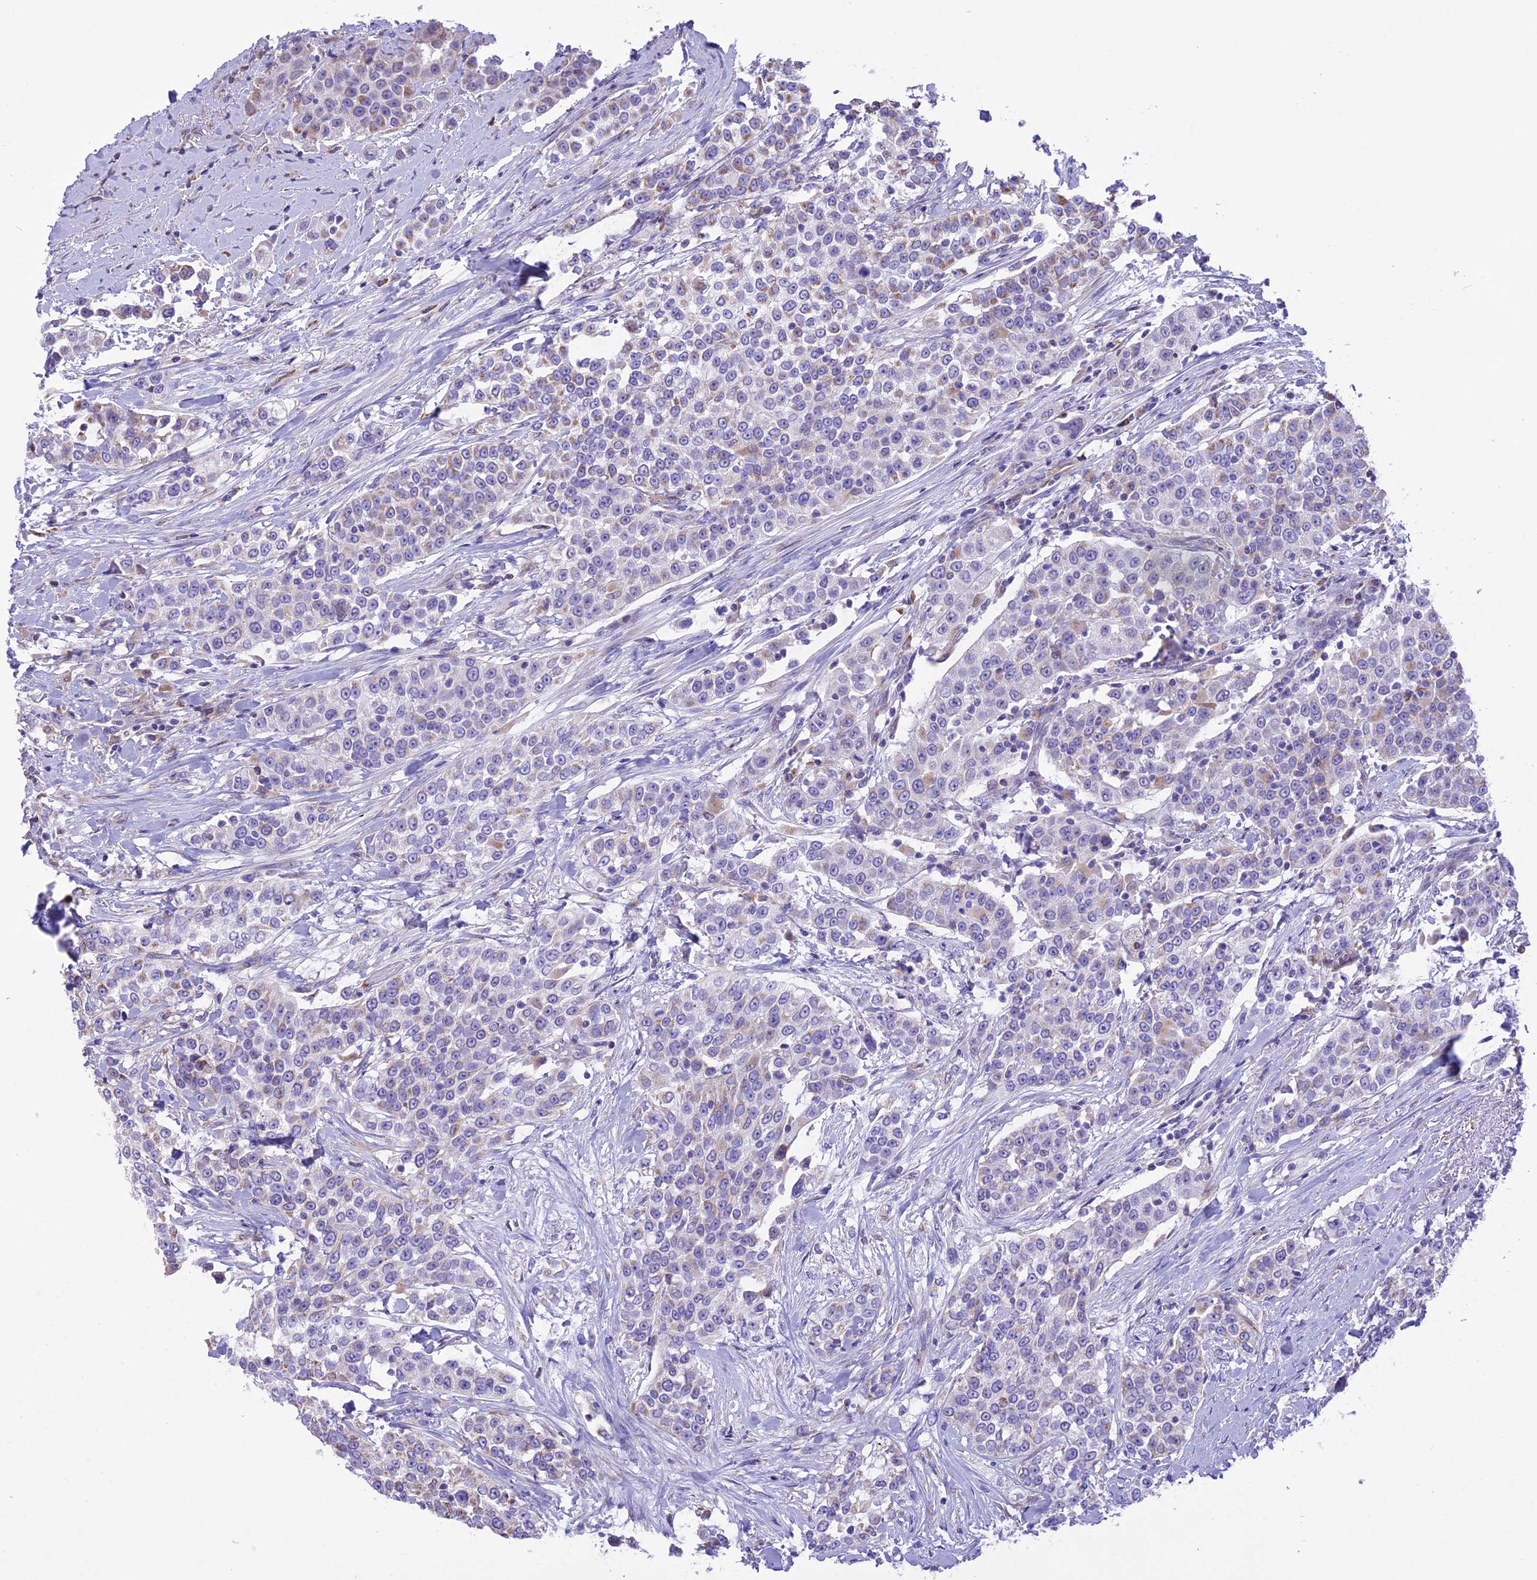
{"staining": {"intensity": "weak", "quantity": "<25%", "location": "cytoplasmic/membranous"}, "tissue": "urothelial cancer", "cell_type": "Tumor cells", "image_type": "cancer", "snomed": [{"axis": "morphology", "description": "Urothelial carcinoma, High grade"}, {"axis": "topography", "description": "Urinary bladder"}], "caption": "An immunohistochemistry (IHC) micrograph of urothelial carcinoma (high-grade) is shown. There is no staining in tumor cells of urothelial carcinoma (high-grade). (Stains: DAB immunohistochemistry with hematoxylin counter stain, Microscopy: brightfield microscopy at high magnification).", "gene": "DOC2B", "patient": {"sex": "female", "age": 80}}